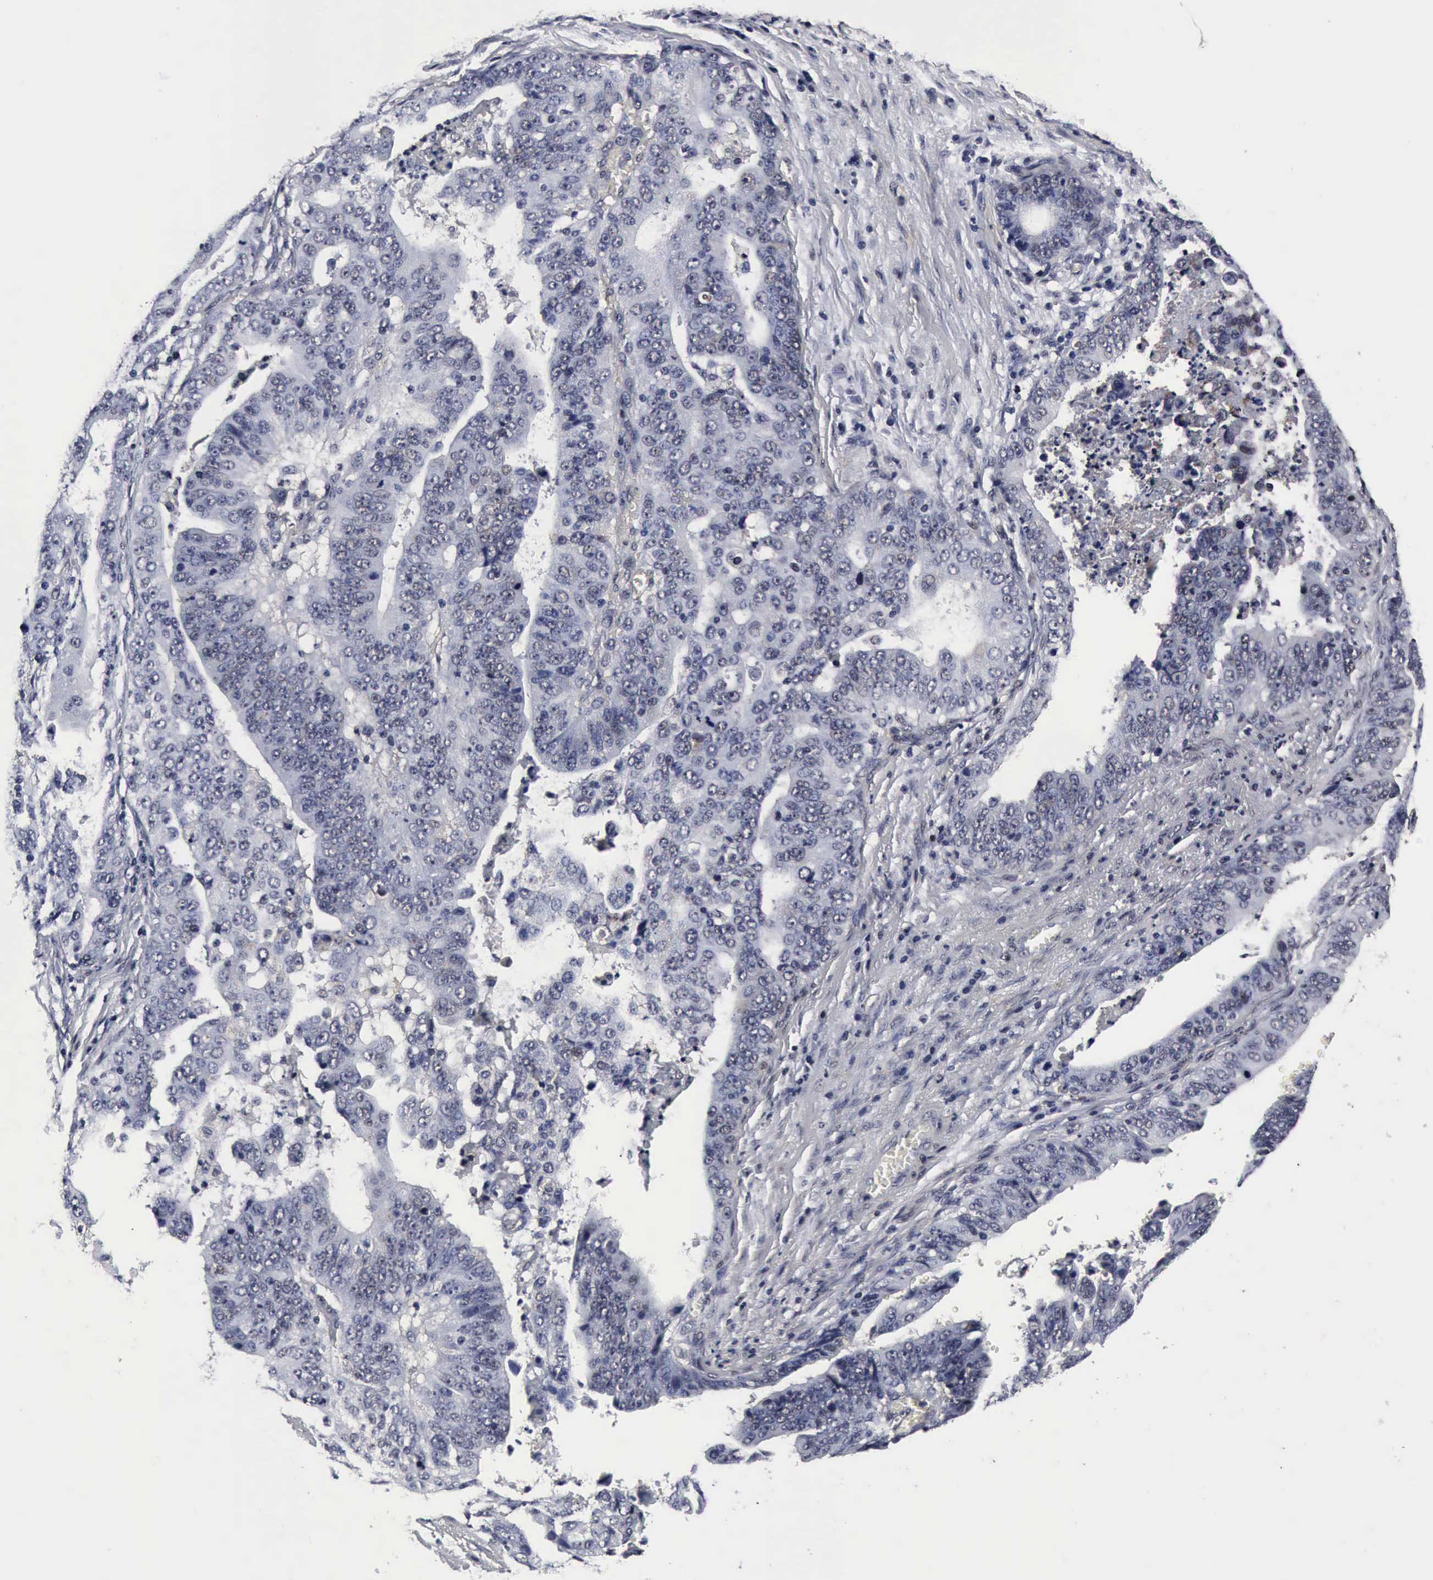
{"staining": {"intensity": "negative", "quantity": "none", "location": "none"}, "tissue": "stomach cancer", "cell_type": "Tumor cells", "image_type": "cancer", "snomed": [{"axis": "morphology", "description": "Adenocarcinoma, NOS"}, {"axis": "topography", "description": "Stomach, upper"}], "caption": "This is an immunohistochemistry micrograph of human adenocarcinoma (stomach). There is no staining in tumor cells.", "gene": "UBC", "patient": {"sex": "female", "age": 50}}